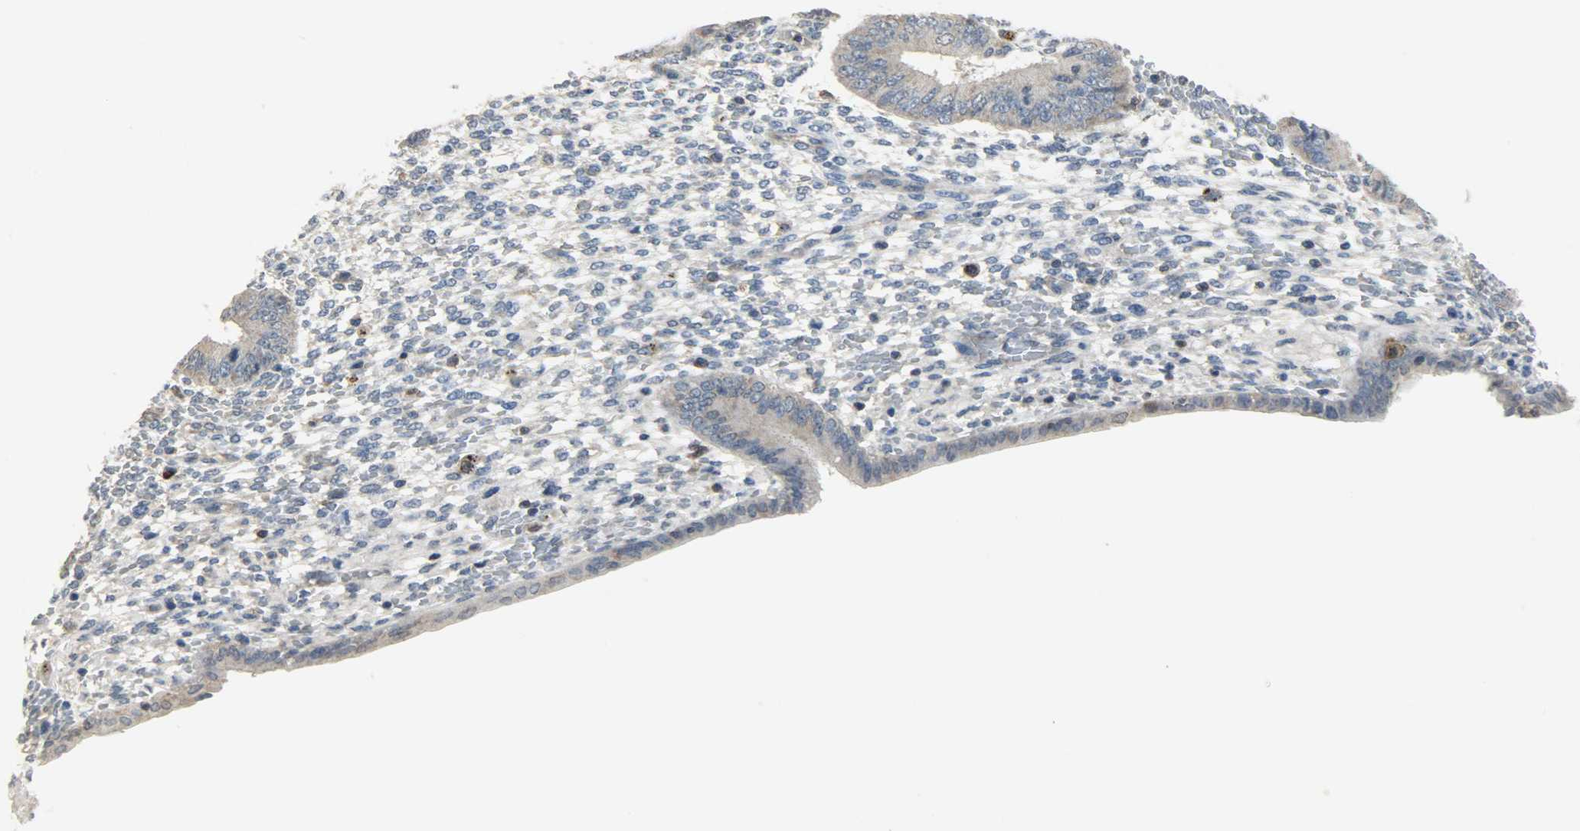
{"staining": {"intensity": "negative", "quantity": "none", "location": "none"}, "tissue": "endometrium", "cell_type": "Cells in endometrial stroma", "image_type": "normal", "snomed": [{"axis": "morphology", "description": "Normal tissue, NOS"}, {"axis": "topography", "description": "Endometrium"}], "caption": "Cells in endometrial stroma are negative for protein expression in normal human endometrium. The staining is performed using DAB (3,3'-diaminobenzidine) brown chromogen with nuclei counter-stained in using hematoxylin.", "gene": "TRIM21", "patient": {"sex": "female", "age": 42}}